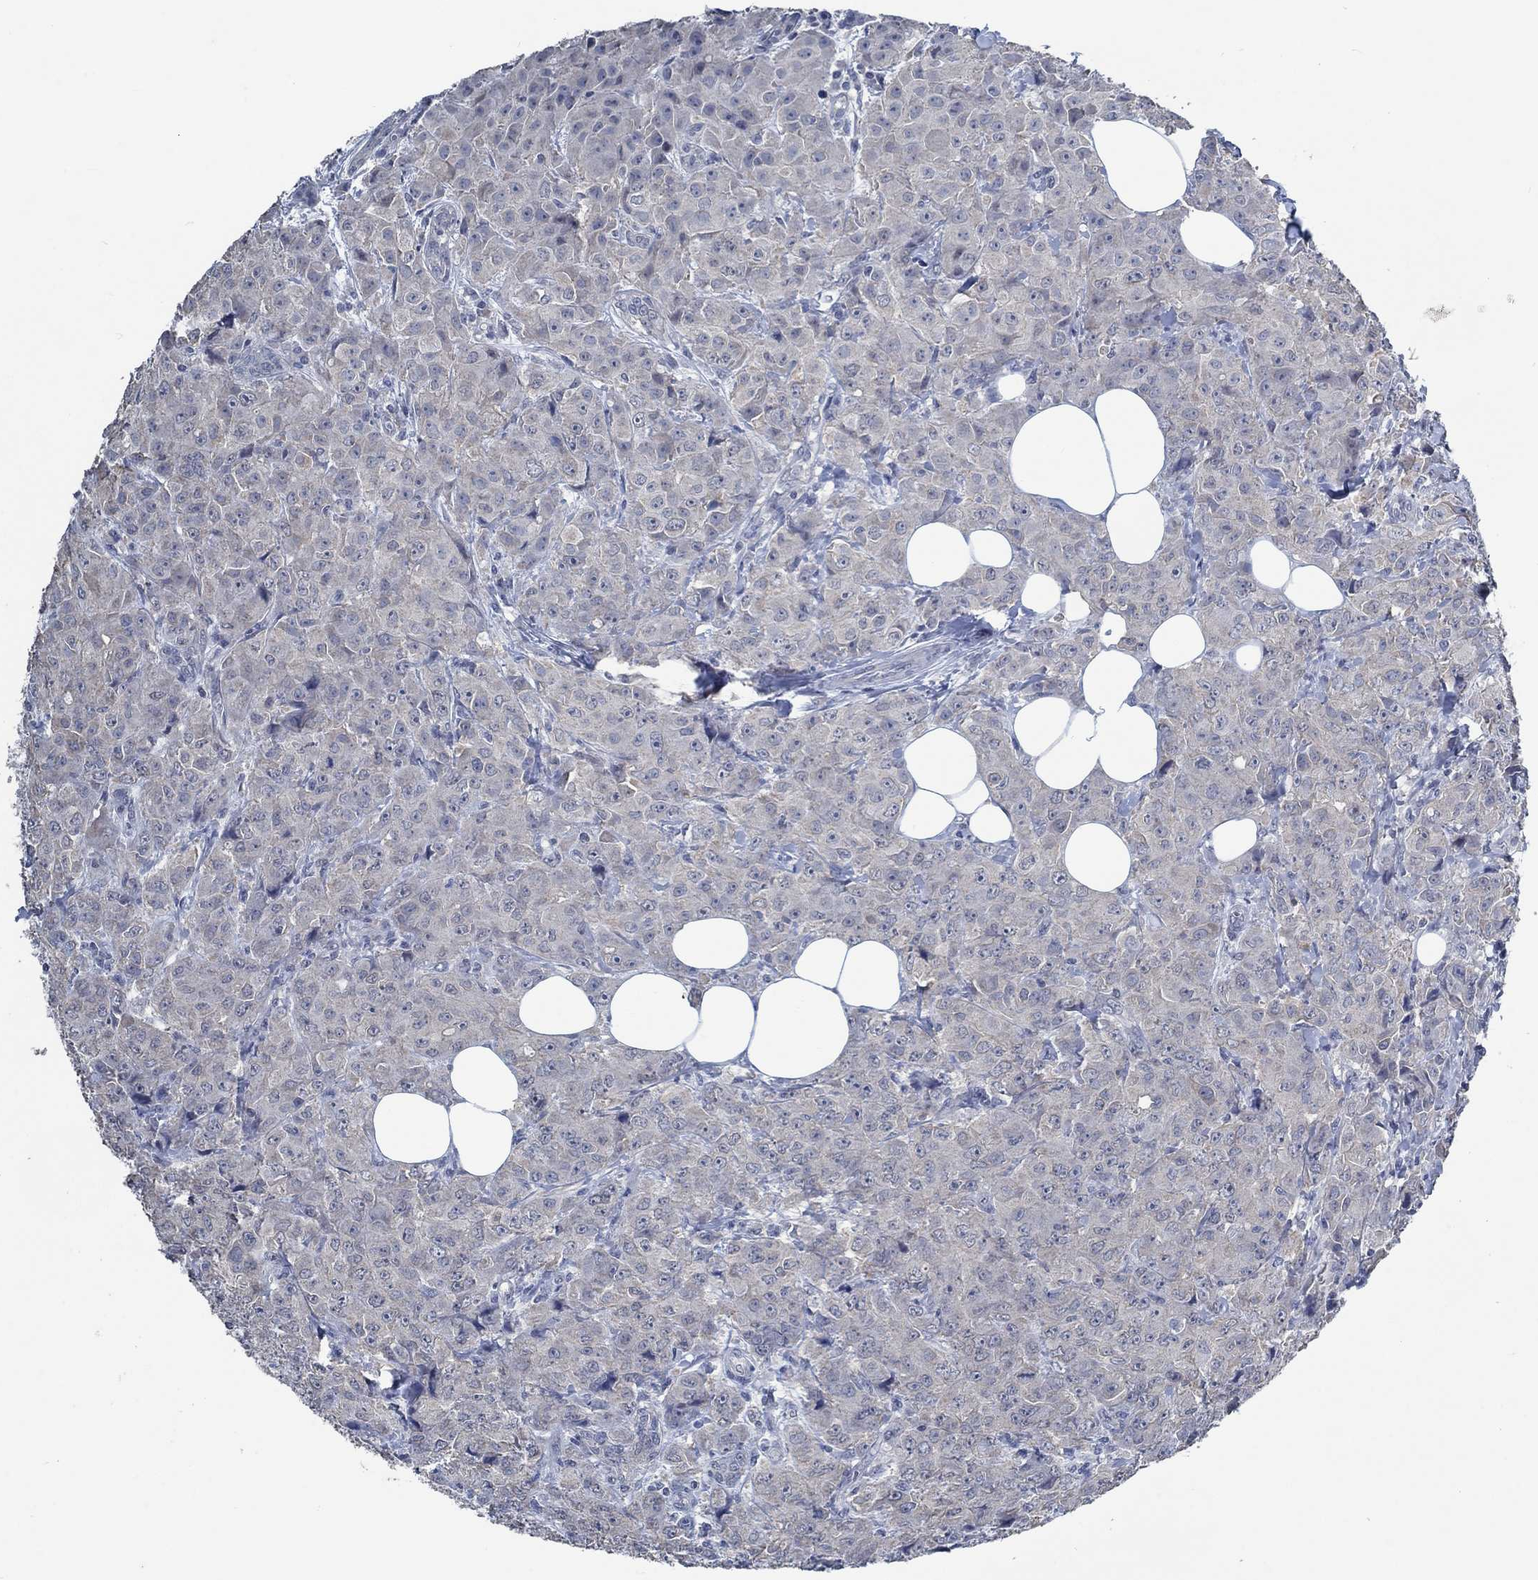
{"staining": {"intensity": "negative", "quantity": "none", "location": "none"}, "tissue": "breast cancer", "cell_type": "Tumor cells", "image_type": "cancer", "snomed": [{"axis": "morphology", "description": "Duct carcinoma"}, {"axis": "topography", "description": "Breast"}], "caption": "Photomicrograph shows no significant protein positivity in tumor cells of breast invasive ductal carcinoma.", "gene": "OBSCN", "patient": {"sex": "female", "age": 43}}